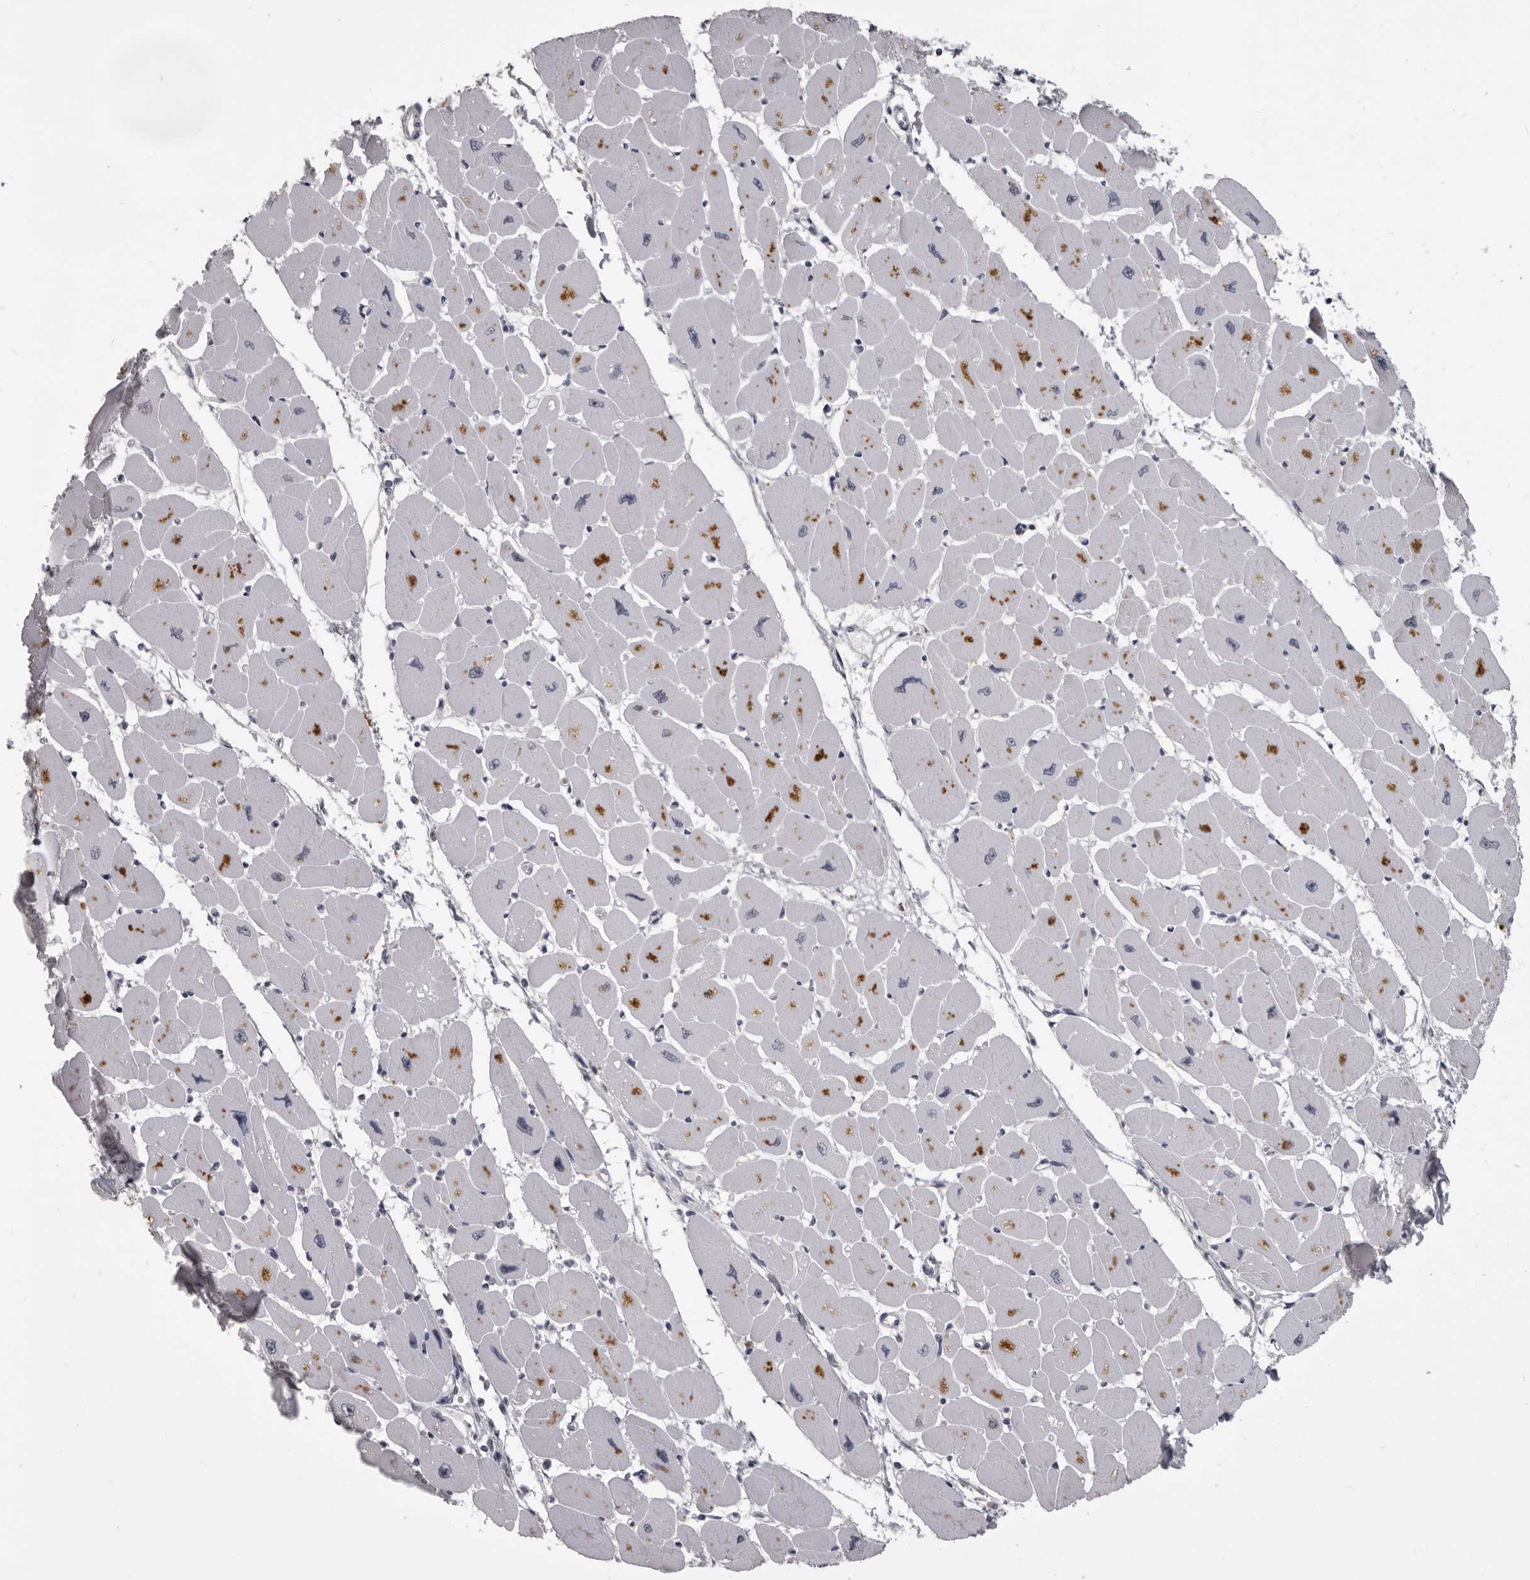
{"staining": {"intensity": "moderate", "quantity": "<25%", "location": "cytoplasmic/membranous,nuclear"}, "tissue": "heart muscle", "cell_type": "Cardiomyocytes", "image_type": "normal", "snomed": [{"axis": "morphology", "description": "Normal tissue, NOS"}, {"axis": "topography", "description": "Heart"}], "caption": "Immunohistochemistry (DAB) staining of normal human heart muscle demonstrates moderate cytoplasmic/membranous,nuclear protein positivity in about <25% of cardiomyocytes.", "gene": "MRTO4", "patient": {"sex": "female", "age": 54}}